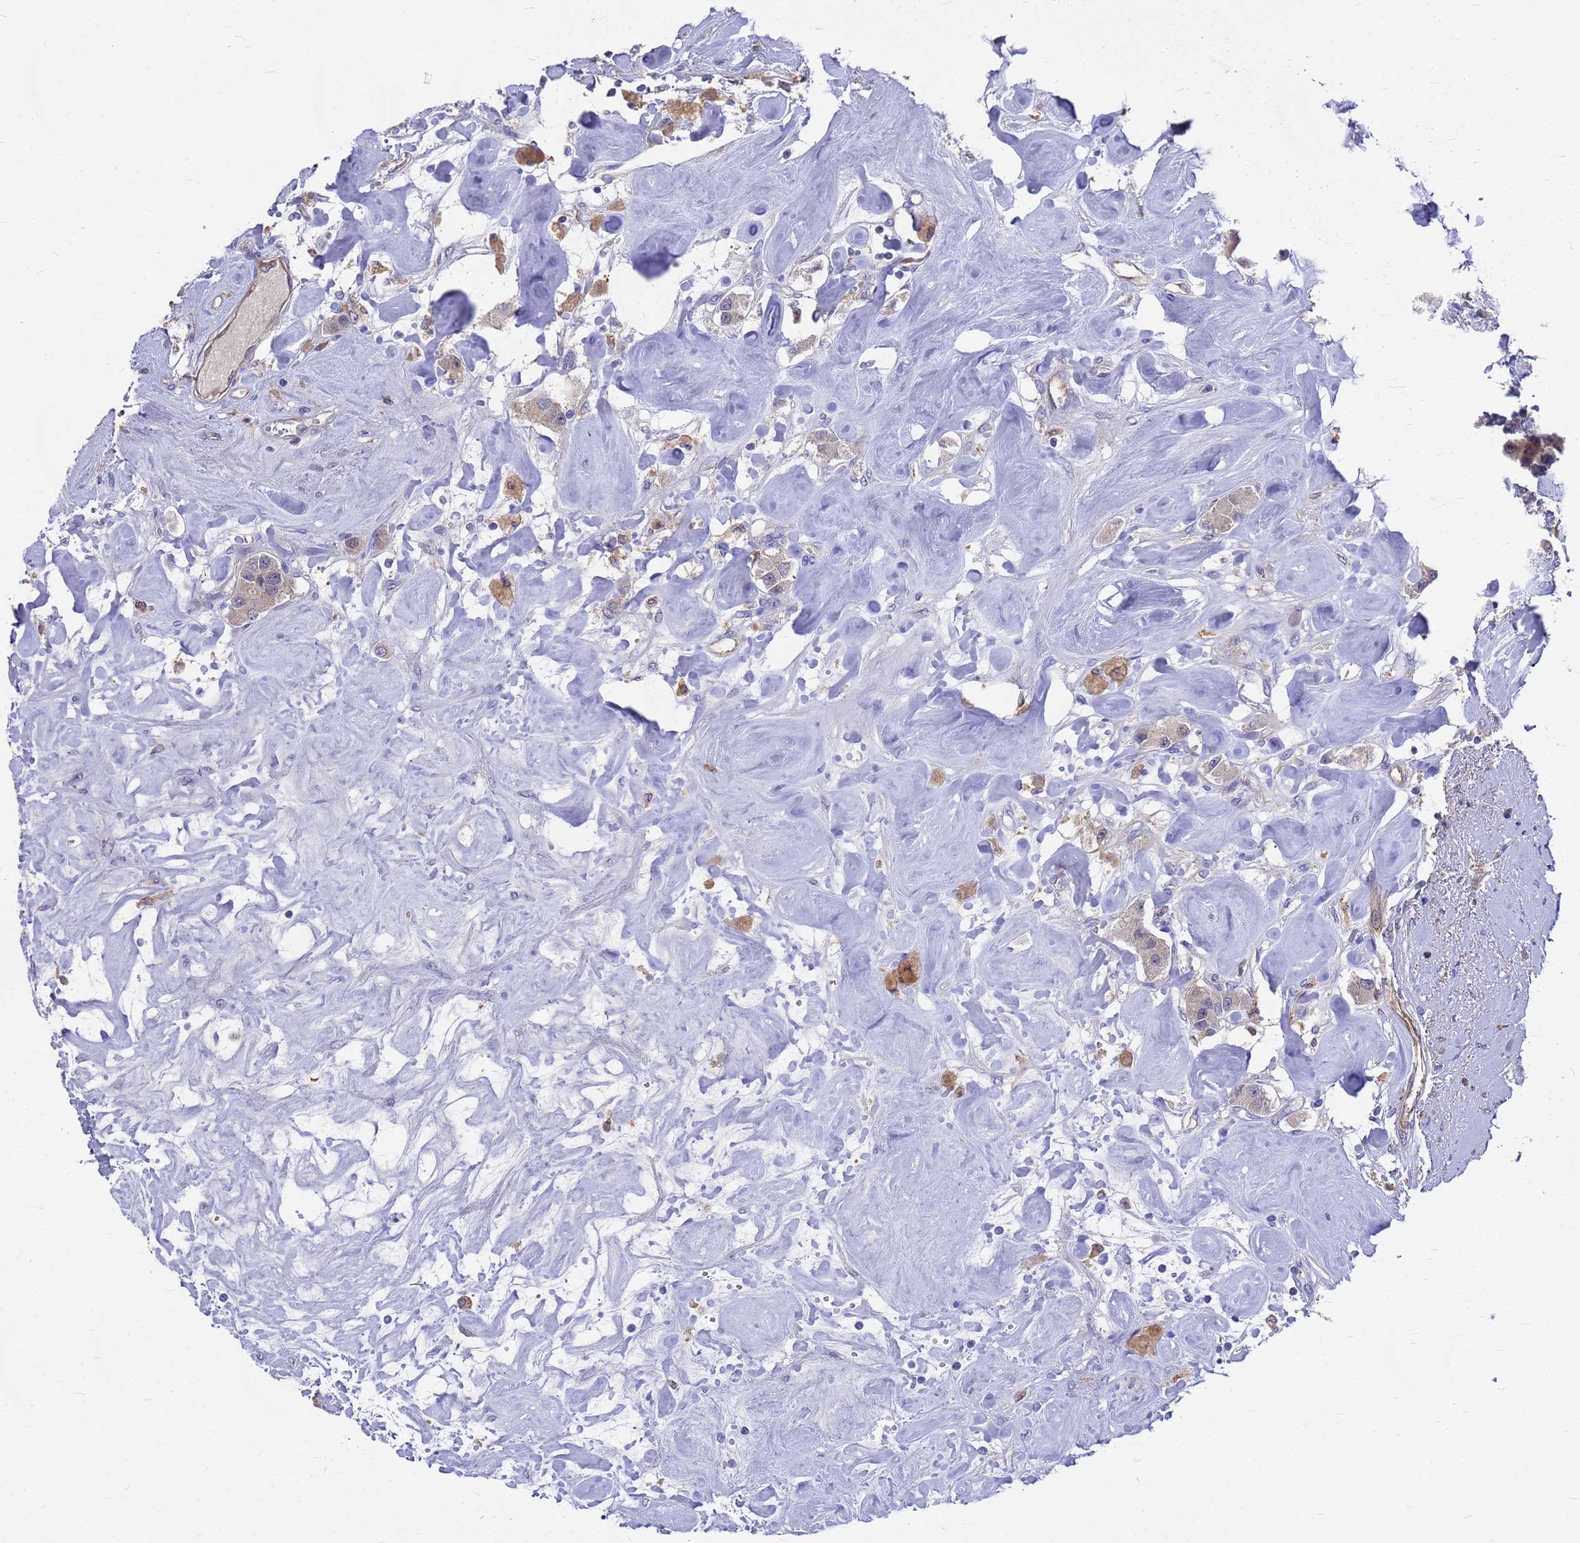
{"staining": {"intensity": "moderate", "quantity": "<25%", "location": "cytoplasmic/membranous"}, "tissue": "carcinoid", "cell_type": "Tumor cells", "image_type": "cancer", "snomed": [{"axis": "morphology", "description": "Carcinoid, malignant, NOS"}, {"axis": "topography", "description": "Pancreas"}], "caption": "Carcinoid stained with immunohistochemistry (IHC) reveals moderate cytoplasmic/membranous positivity in approximately <25% of tumor cells.", "gene": "SLC35E2B", "patient": {"sex": "male", "age": 41}}